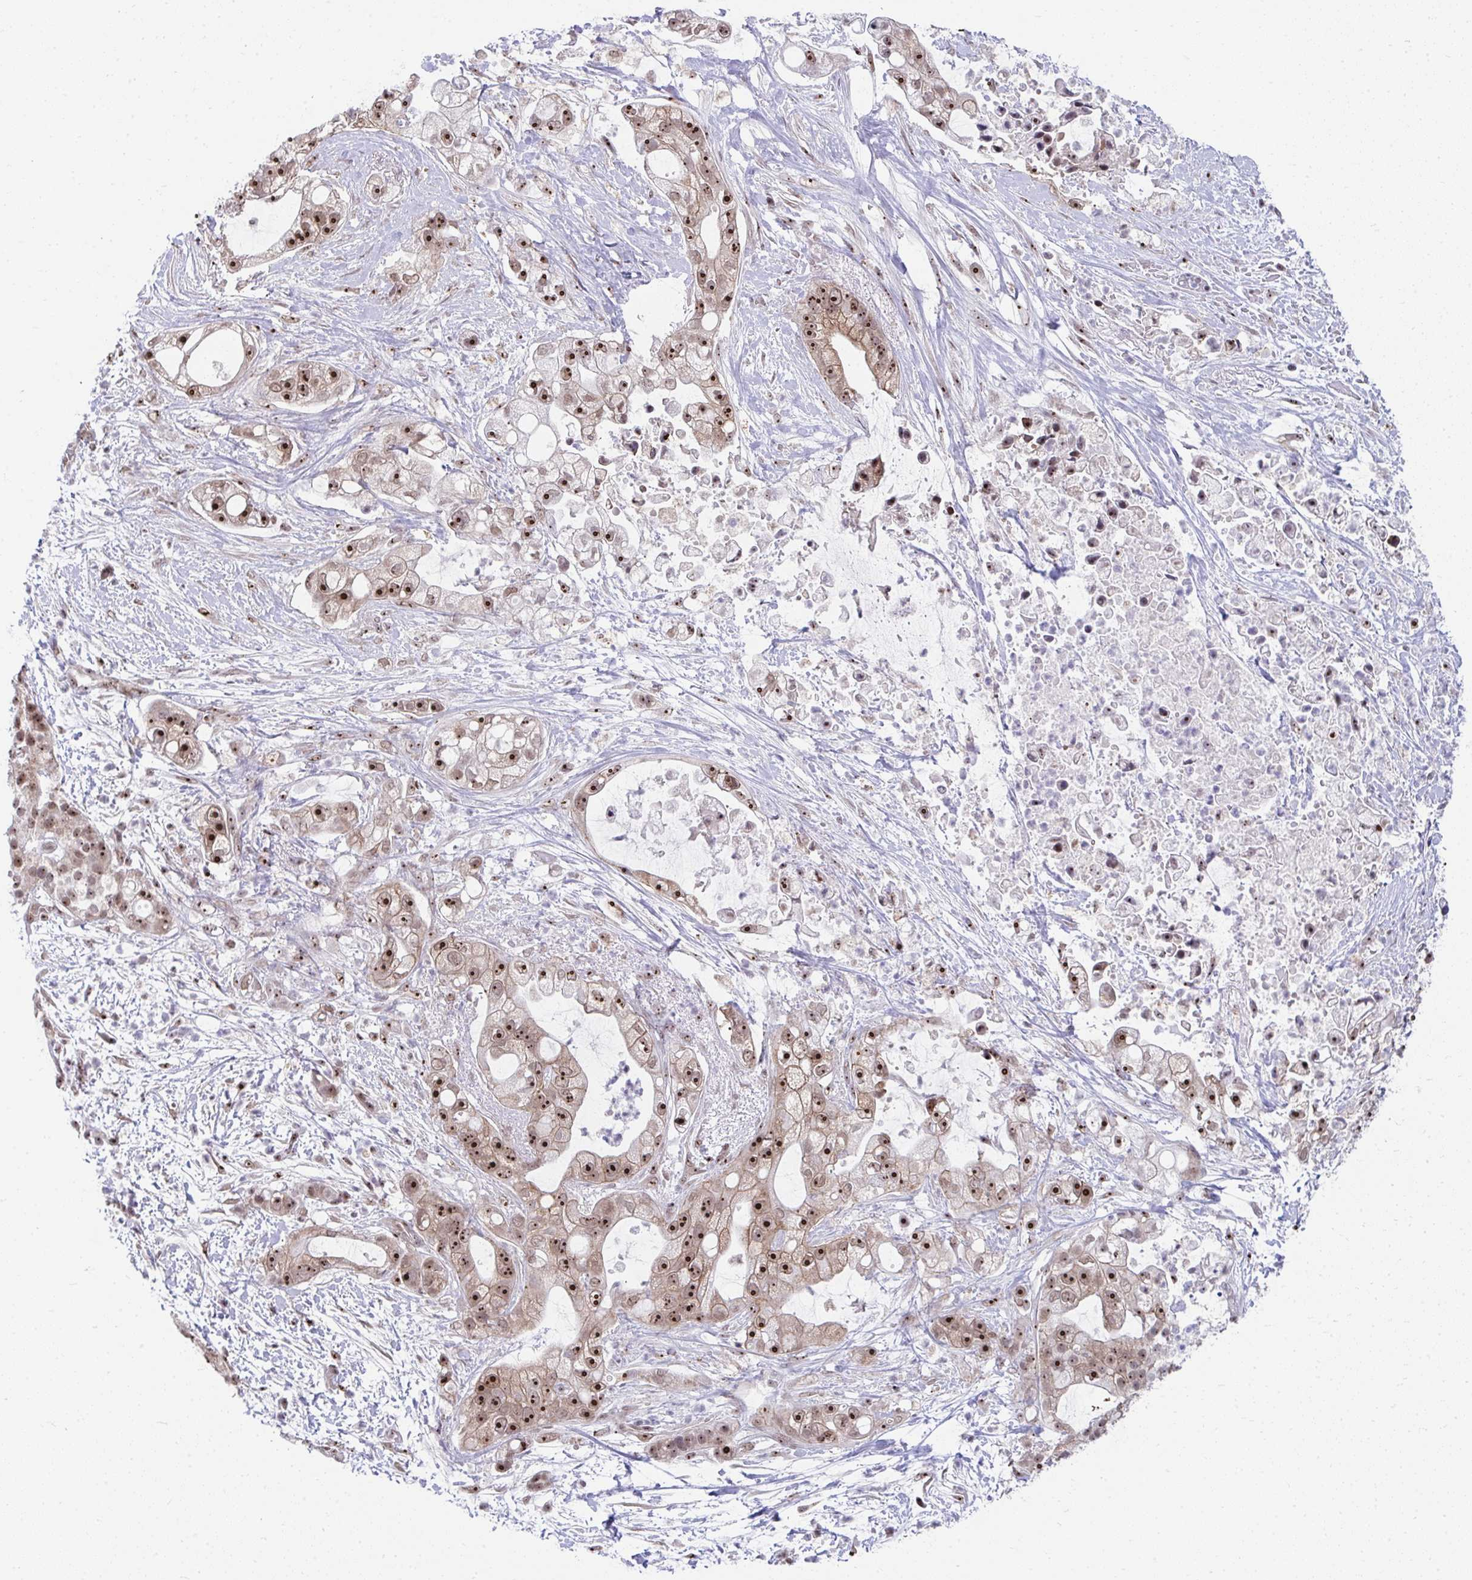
{"staining": {"intensity": "strong", "quantity": "25%-75%", "location": "cytoplasmic/membranous,nuclear"}, "tissue": "pancreatic cancer", "cell_type": "Tumor cells", "image_type": "cancer", "snomed": [{"axis": "morphology", "description": "Adenocarcinoma, NOS"}, {"axis": "topography", "description": "Pancreas"}], "caption": "DAB immunohistochemical staining of human pancreatic cancer exhibits strong cytoplasmic/membranous and nuclear protein staining in approximately 25%-75% of tumor cells.", "gene": "HIRA", "patient": {"sex": "female", "age": 69}}